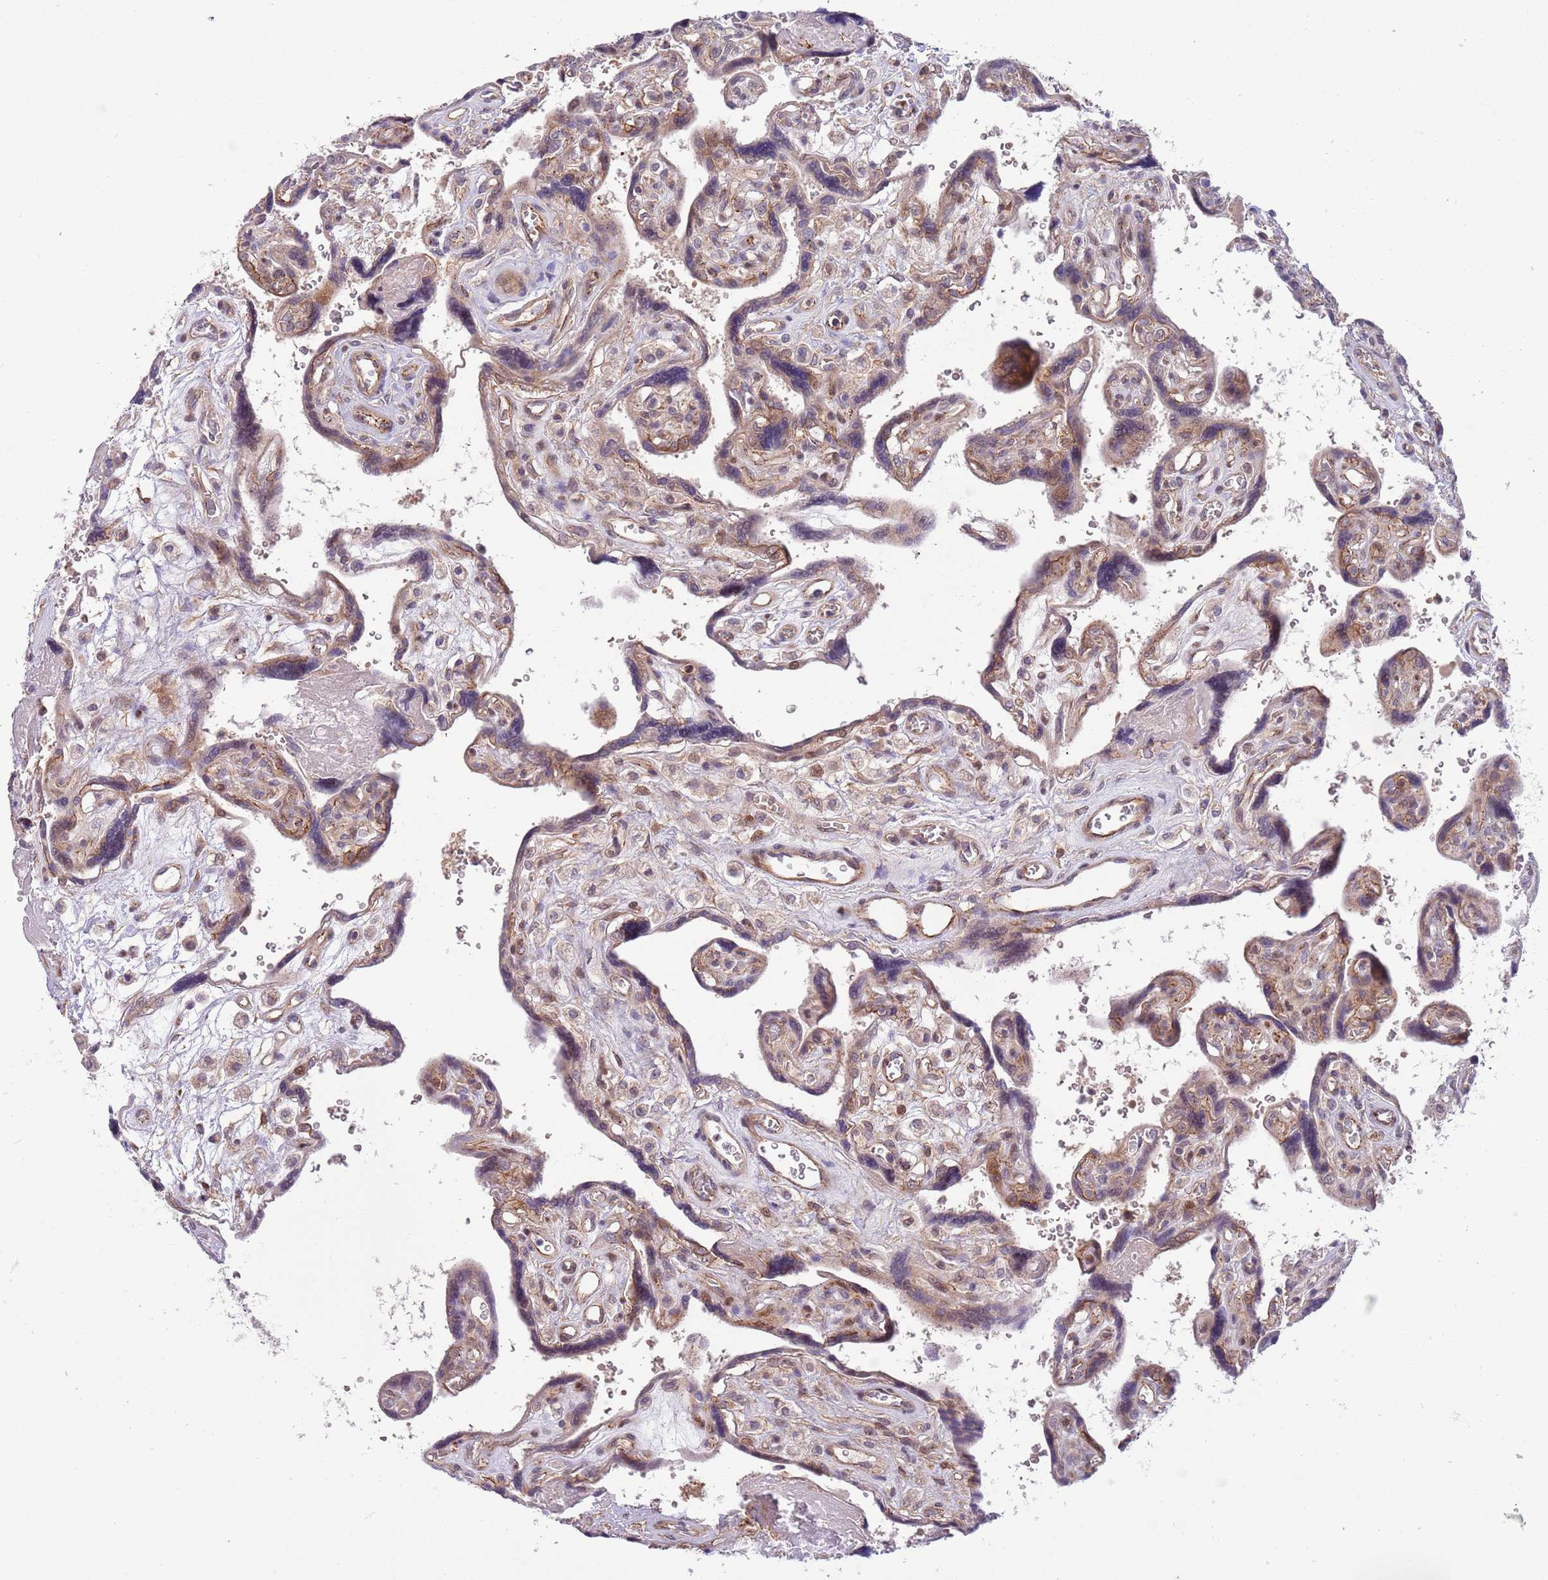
{"staining": {"intensity": "moderate", "quantity": "25%-75%", "location": "cytoplasmic/membranous"}, "tissue": "placenta", "cell_type": "Trophoblastic cells", "image_type": "normal", "snomed": [{"axis": "morphology", "description": "Normal tissue, NOS"}, {"axis": "topography", "description": "Placenta"}], "caption": "Immunohistochemical staining of normal placenta demonstrates moderate cytoplasmic/membranous protein staining in about 25%-75% of trophoblastic cells. The staining was performed using DAB, with brown indicating positive protein expression. Nuclei are stained blue with hematoxylin.", "gene": "ITGB6", "patient": {"sex": "female", "age": 39}}